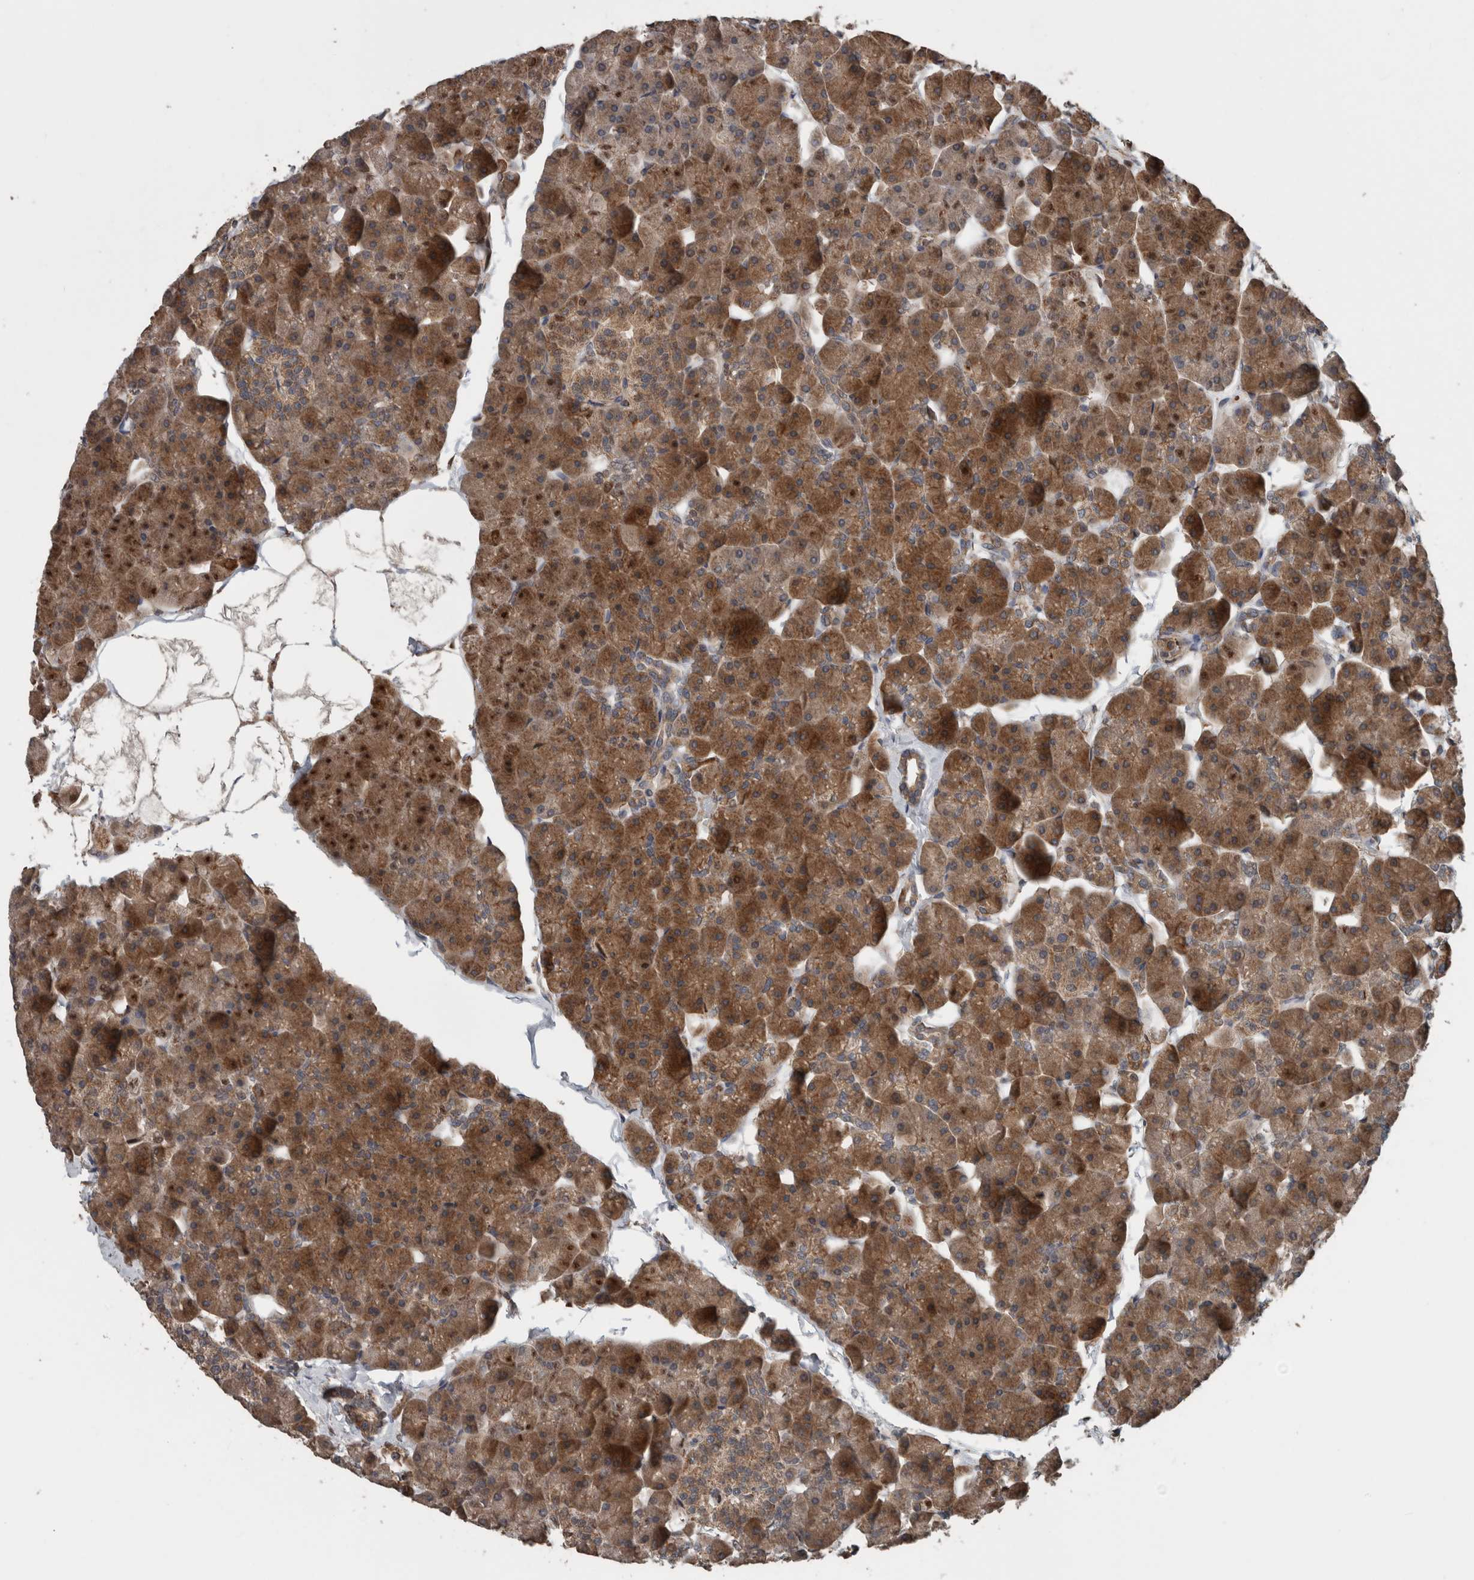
{"staining": {"intensity": "strong", "quantity": ">75%", "location": "cytoplasmic/membranous"}, "tissue": "pancreas", "cell_type": "Exocrine glandular cells", "image_type": "normal", "snomed": [{"axis": "morphology", "description": "Normal tissue, NOS"}, {"axis": "topography", "description": "Pancreas"}], "caption": "Immunohistochemistry micrograph of normal pancreas stained for a protein (brown), which exhibits high levels of strong cytoplasmic/membranous staining in about >75% of exocrine glandular cells.", "gene": "RIOK3", "patient": {"sex": "male", "age": 35}}